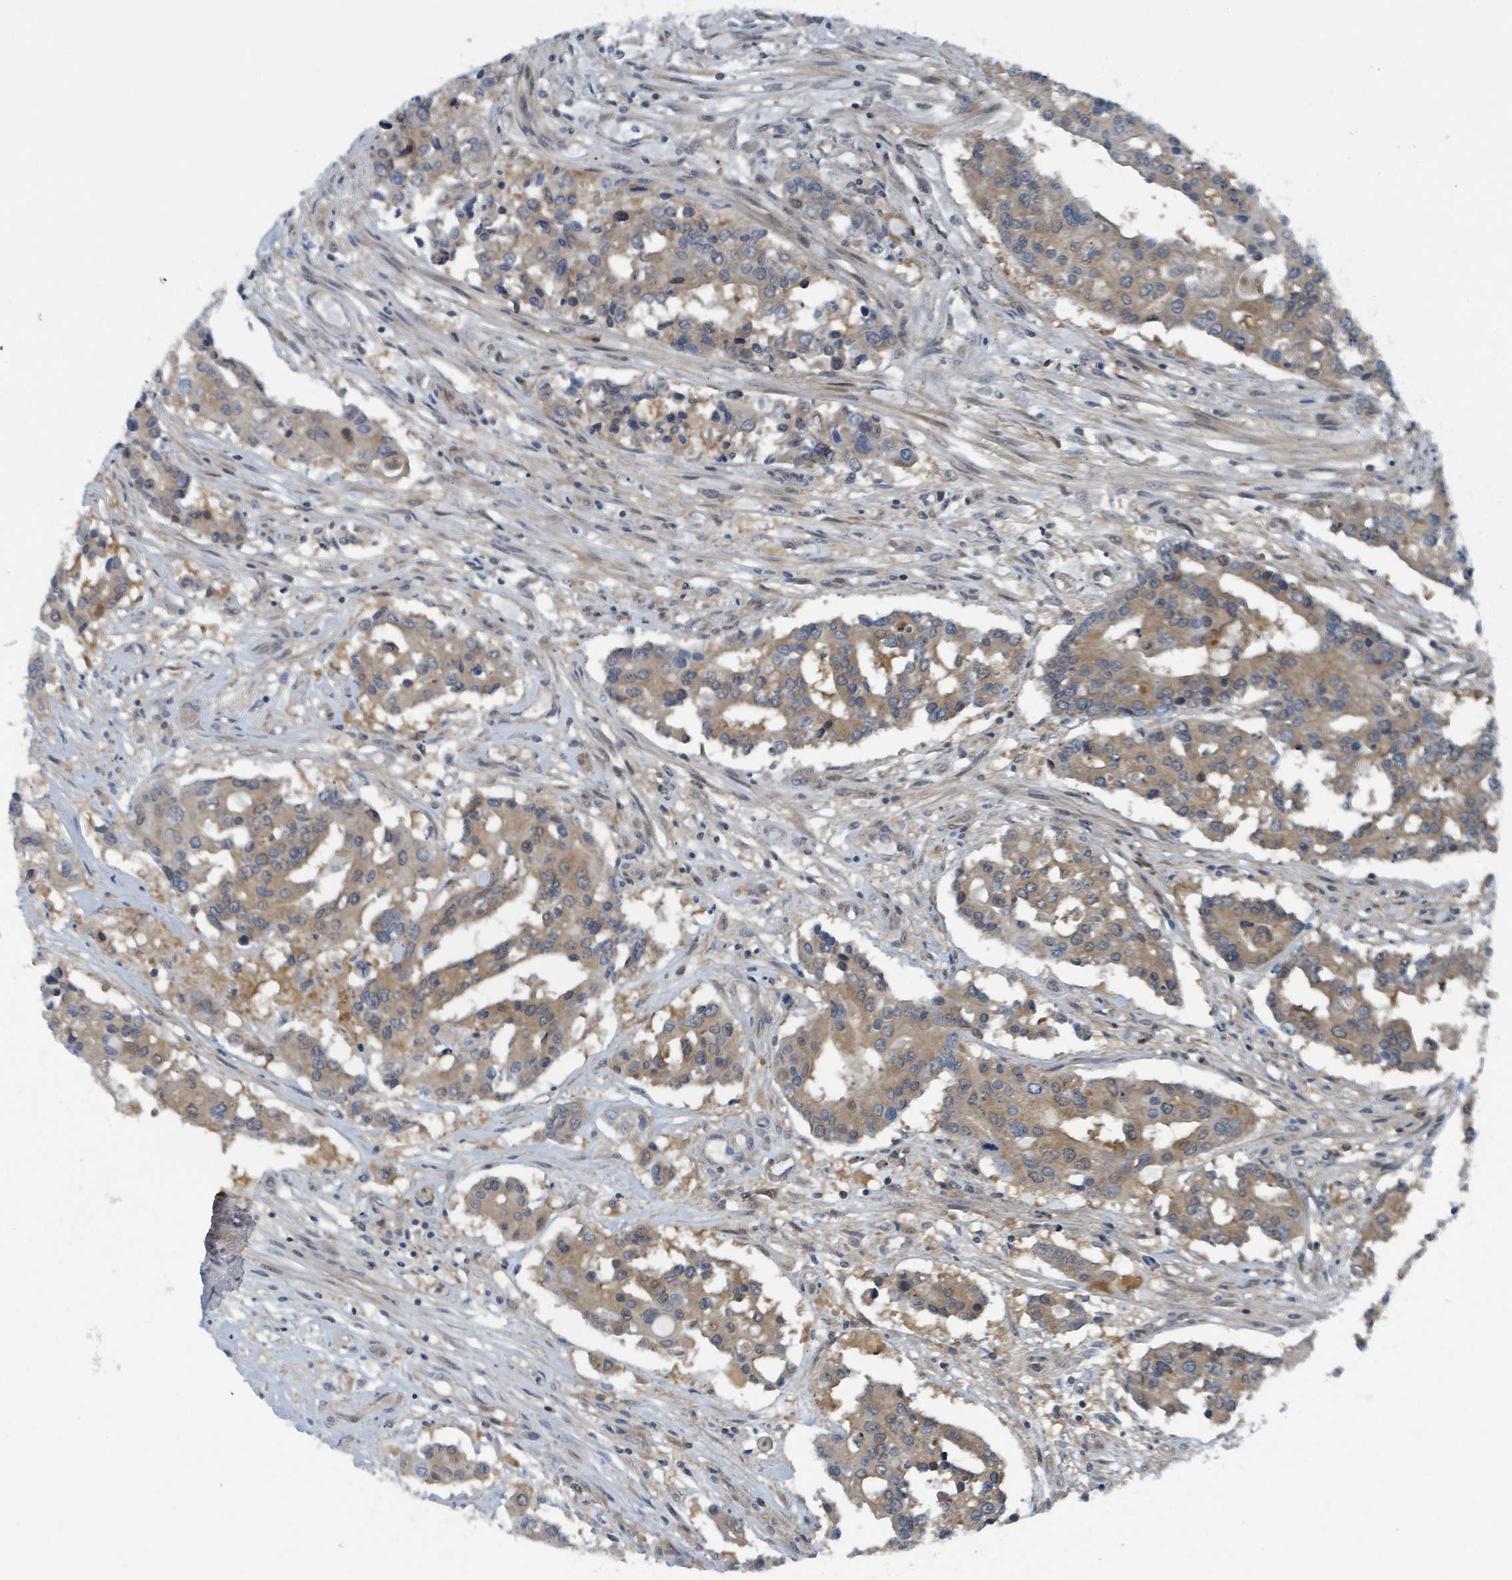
{"staining": {"intensity": "moderate", "quantity": ">75%", "location": "cytoplasmic/membranous"}, "tissue": "colorectal cancer", "cell_type": "Tumor cells", "image_type": "cancer", "snomed": [{"axis": "morphology", "description": "Adenocarcinoma, NOS"}, {"axis": "topography", "description": "Colon"}], "caption": "Immunohistochemical staining of colorectal cancer reveals moderate cytoplasmic/membranous protein positivity in approximately >75% of tumor cells.", "gene": "GOLGA7", "patient": {"sex": "male", "age": 77}}